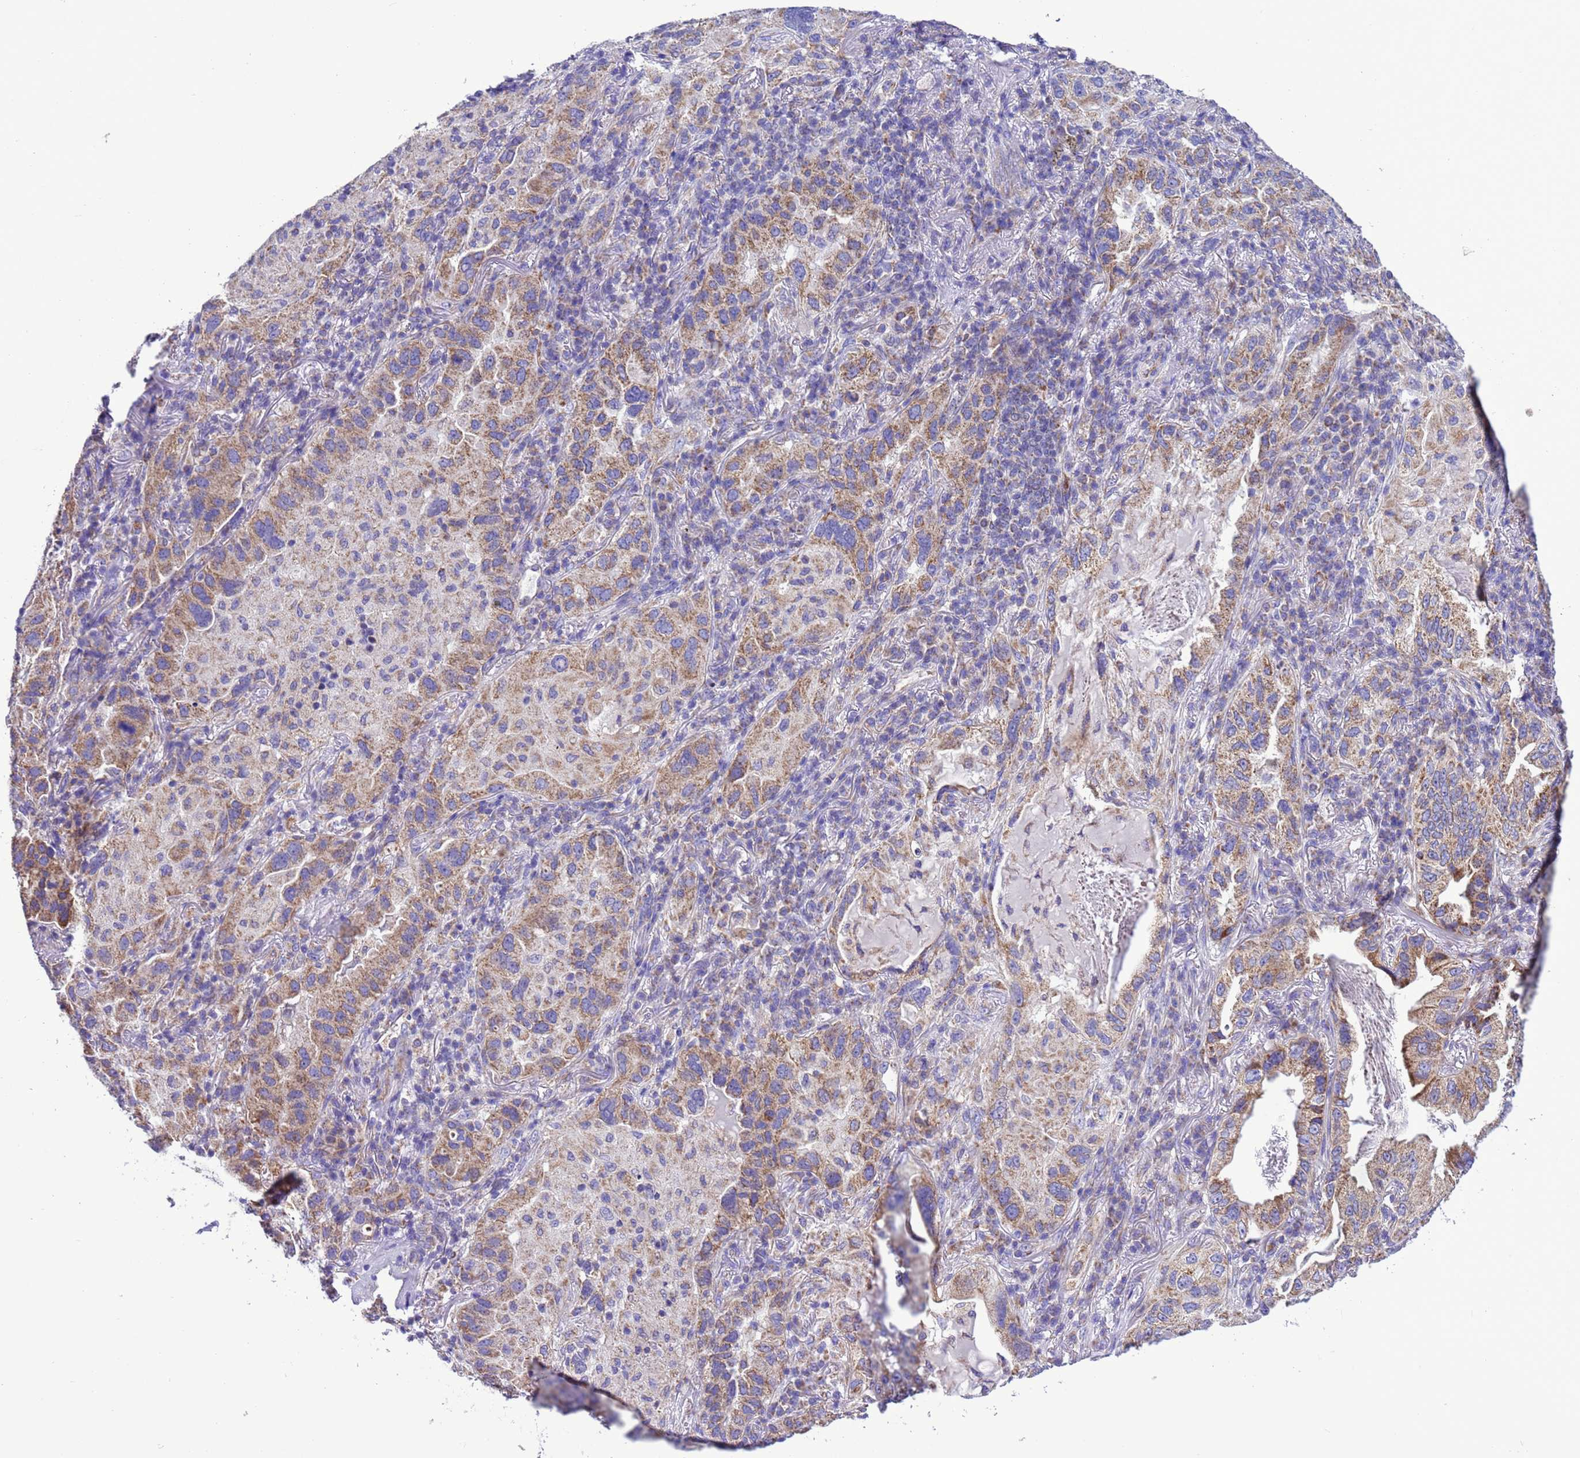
{"staining": {"intensity": "moderate", "quantity": ">75%", "location": "cytoplasmic/membranous"}, "tissue": "lung cancer", "cell_type": "Tumor cells", "image_type": "cancer", "snomed": [{"axis": "morphology", "description": "Adenocarcinoma, NOS"}, {"axis": "topography", "description": "Lung"}], "caption": "Lung cancer (adenocarcinoma) stained with DAB (3,3'-diaminobenzidine) IHC demonstrates medium levels of moderate cytoplasmic/membranous staining in approximately >75% of tumor cells.", "gene": "CCDC191", "patient": {"sex": "female", "age": 69}}